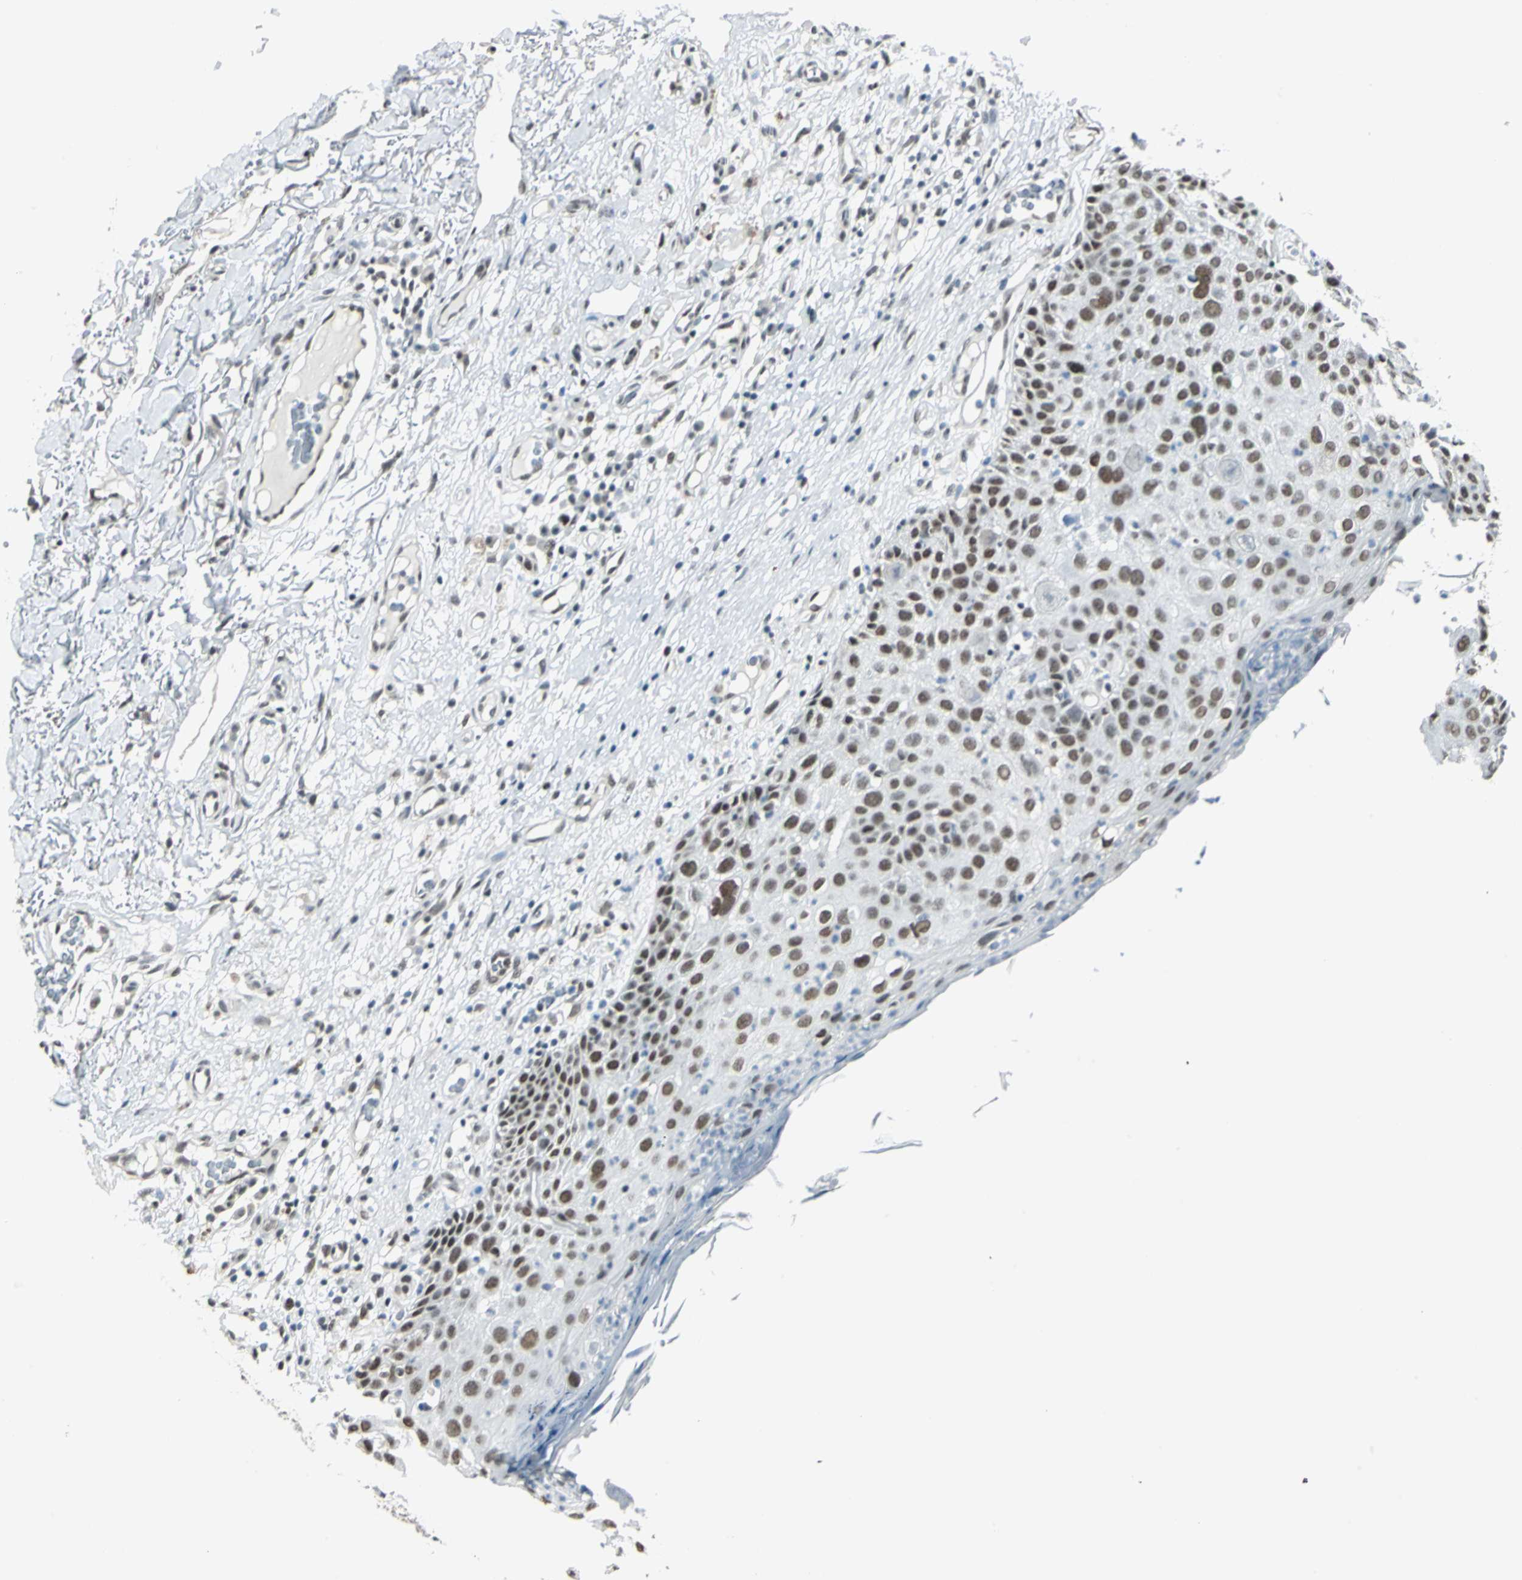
{"staining": {"intensity": "moderate", "quantity": ">75%", "location": "nuclear"}, "tissue": "skin cancer", "cell_type": "Tumor cells", "image_type": "cancer", "snomed": [{"axis": "morphology", "description": "Squamous cell carcinoma, NOS"}, {"axis": "topography", "description": "Skin"}], "caption": "Human skin squamous cell carcinoma stained for a protein (brown) displays moderate nuclear positive staining in about >75% of tumor cells.", "gene": "ADNP", "patient": {"sex": "male", "age": 87}}